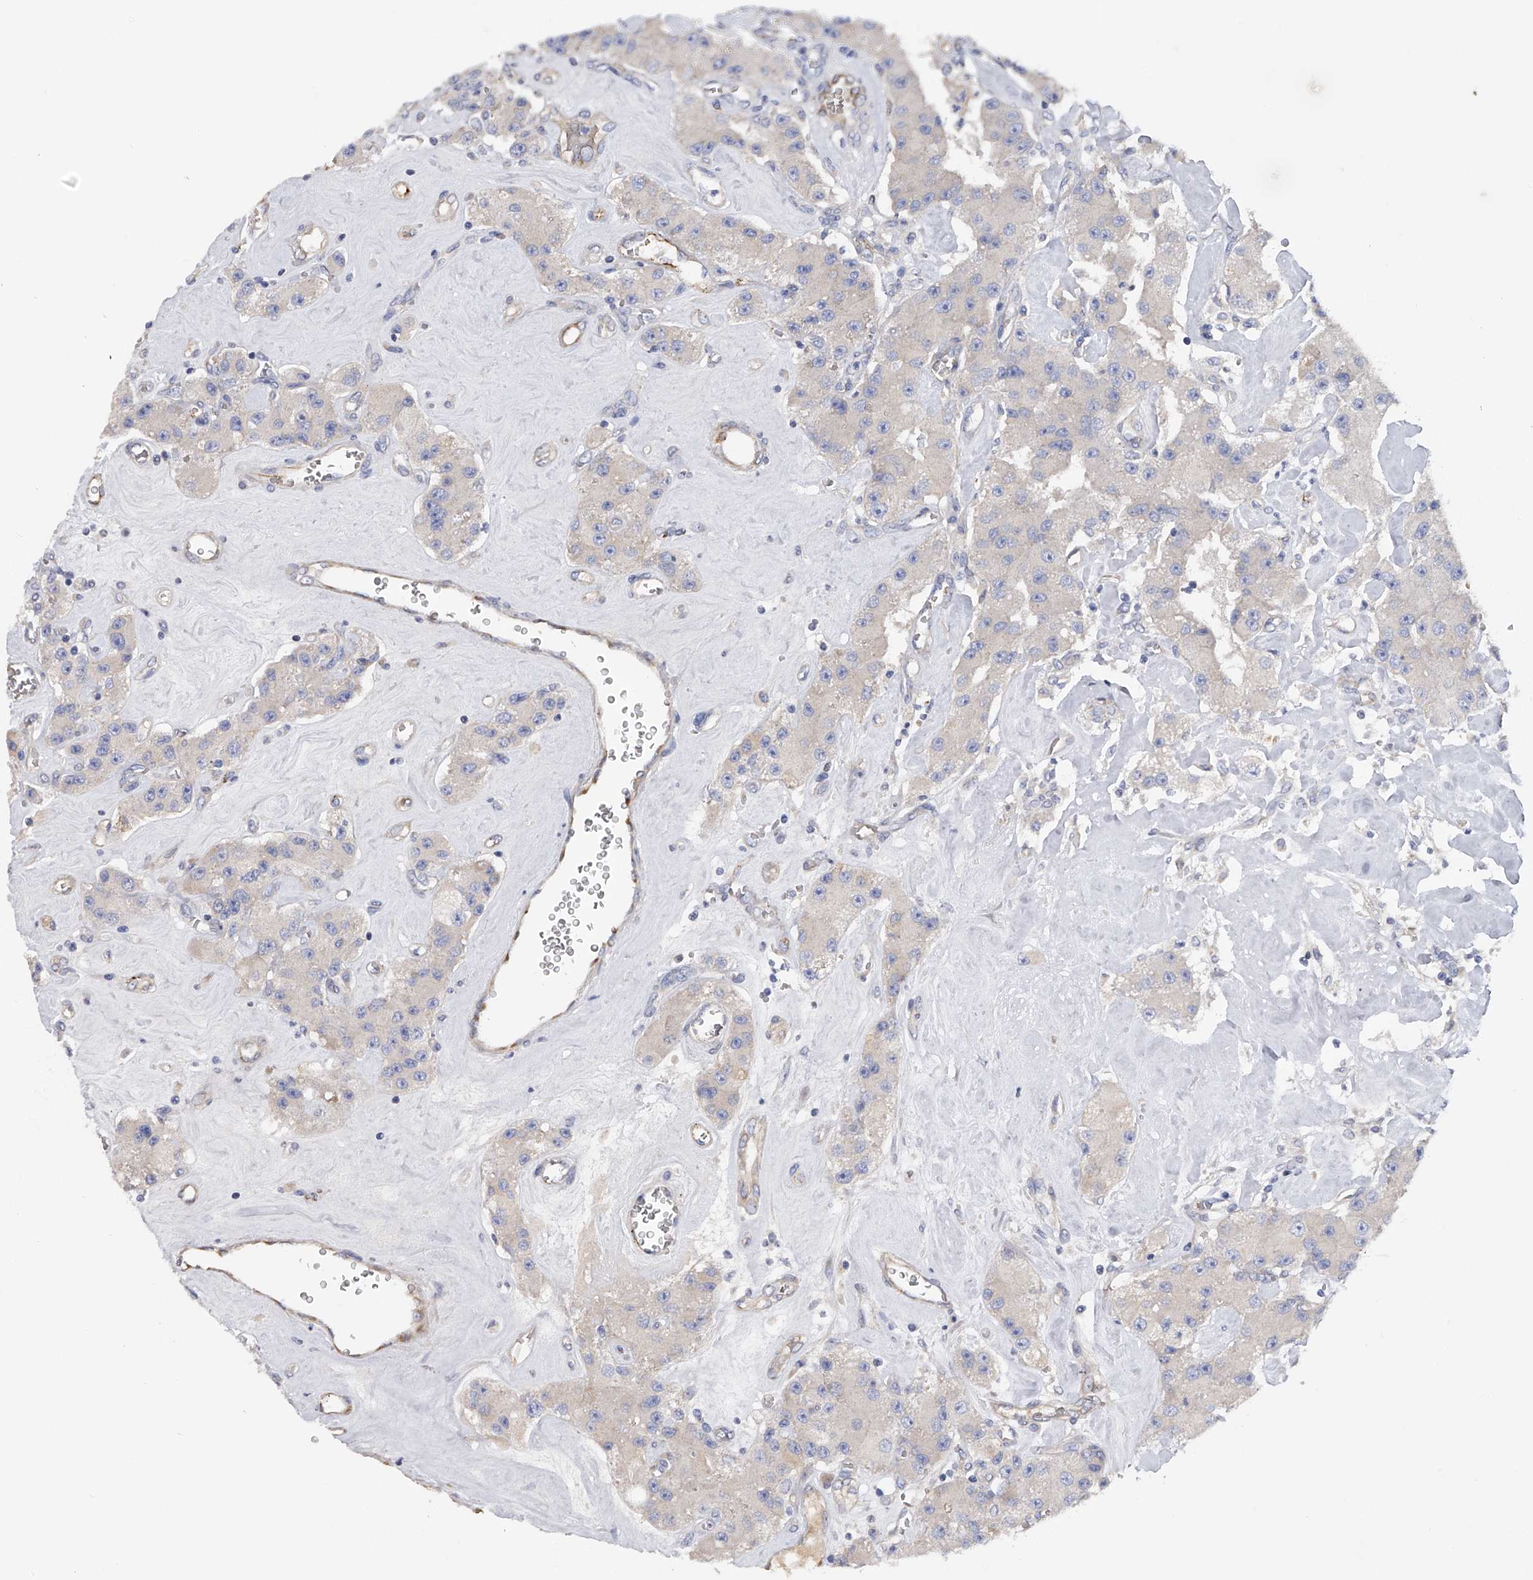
{"staining": {"intensity": "negative", "quantity": "none", "location": "none"}, "tissue": "carcinoid", "cell_type": "Tumor cells", "image_type": "cancer", "snomed": [{"axis": "morphology", "description": "Carcinoid, malignant, NOS"}, {"axis": "topography", "description": "Pancreas"}], "caption": "This is a photomicrograph of IHC staining of malignant carcinoid, which shows no positivity in tumor cells.", "gene": "RWDD2A", "patient": {"sex": "male", "age": 41}}